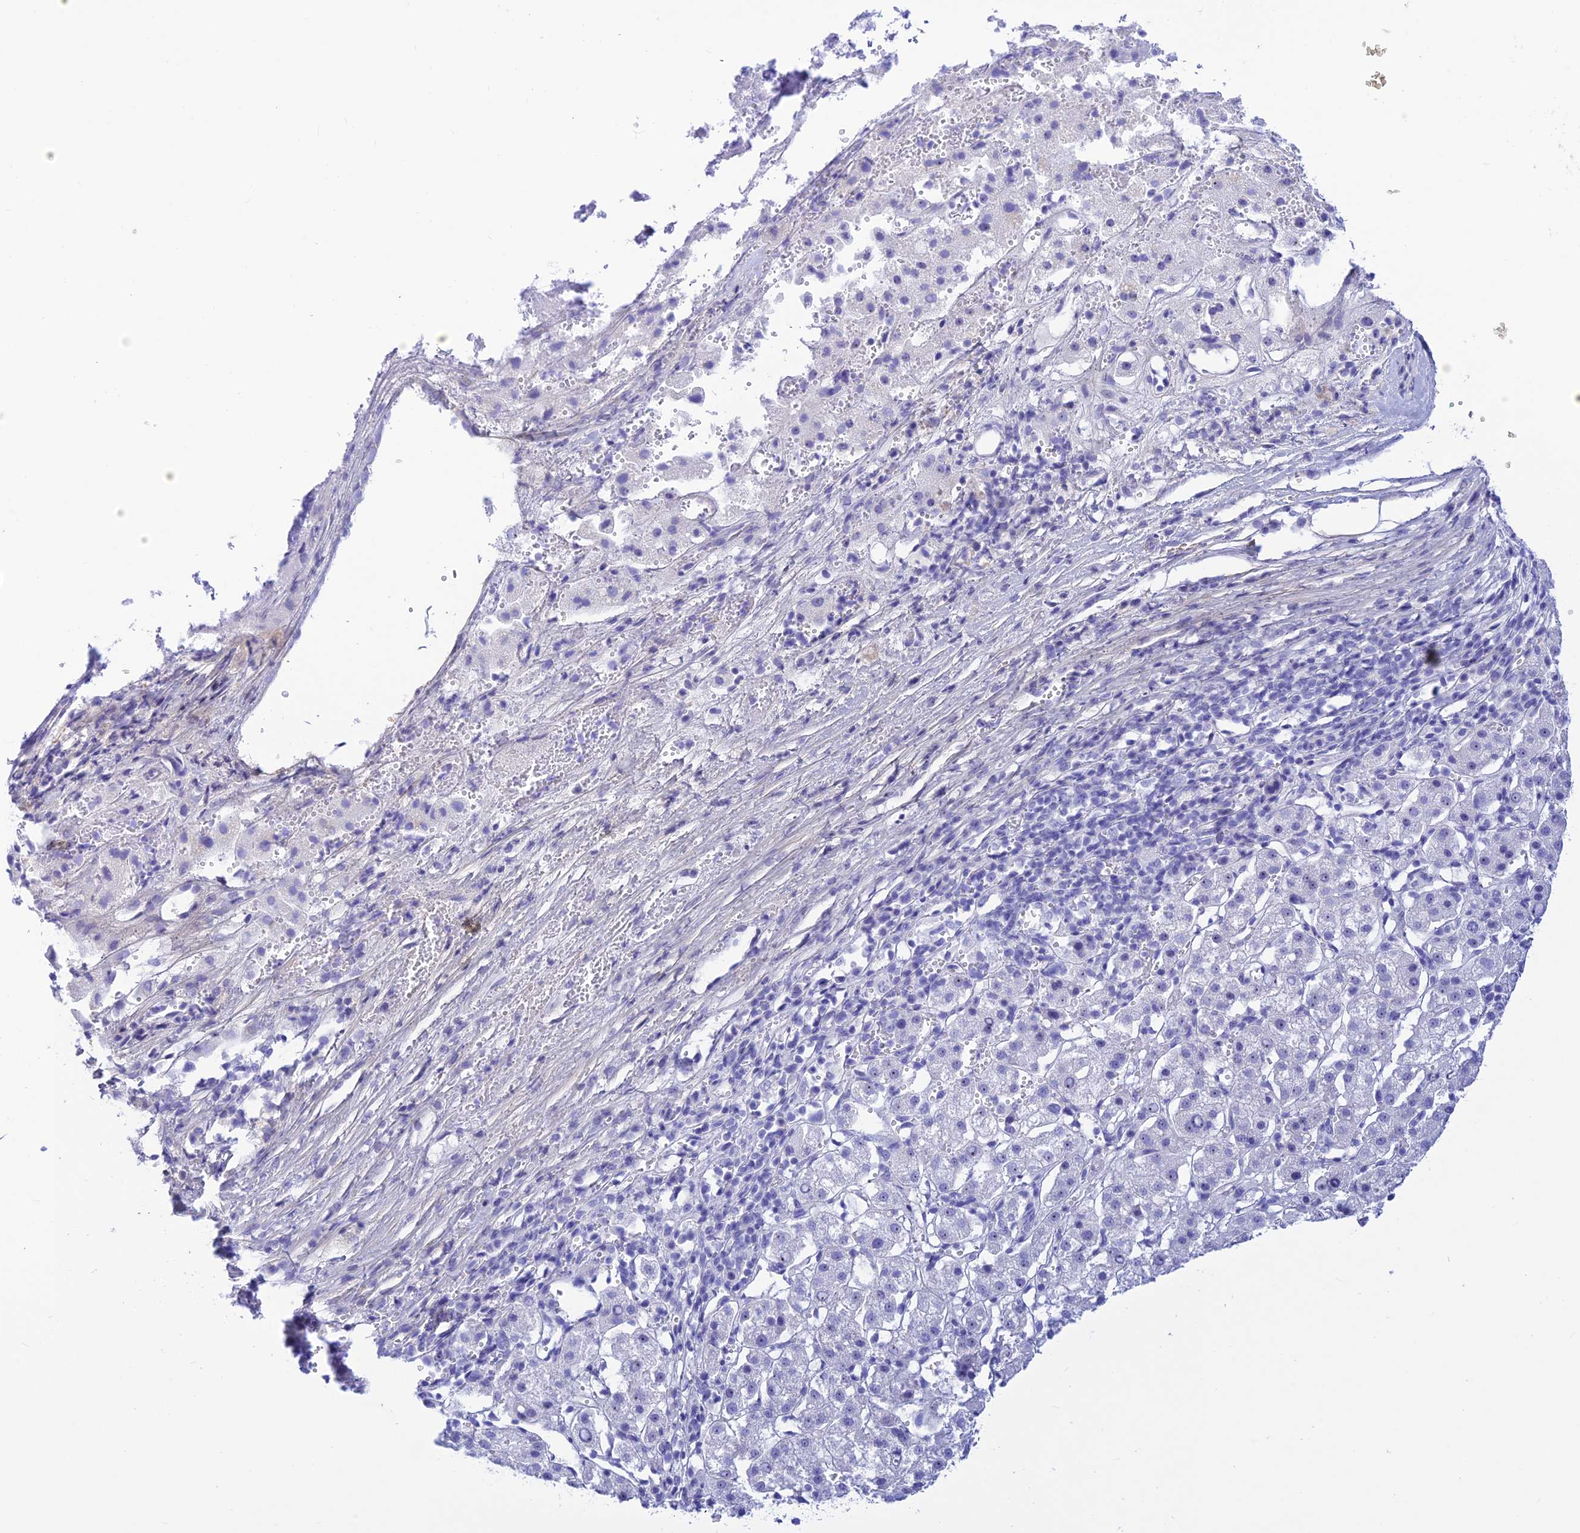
{"staining": {"intensity": "negative", "quantity": "none", "location": "none"}, "tissue": "liver cancer", "cell_type": "Tumor cells", "image_type": "cancer", "snomed": [{"axis": "morphology", "description": "Carcinoma, Hepatocellular, NOS"}, {"axis": "topography", "description": "Liver"}], "caption": "Histopathology image shows no significant protein positivity in tumor cells of liver cancer.", "gene": "PRNP", "patient": {"sex": "female", "age": 58}}